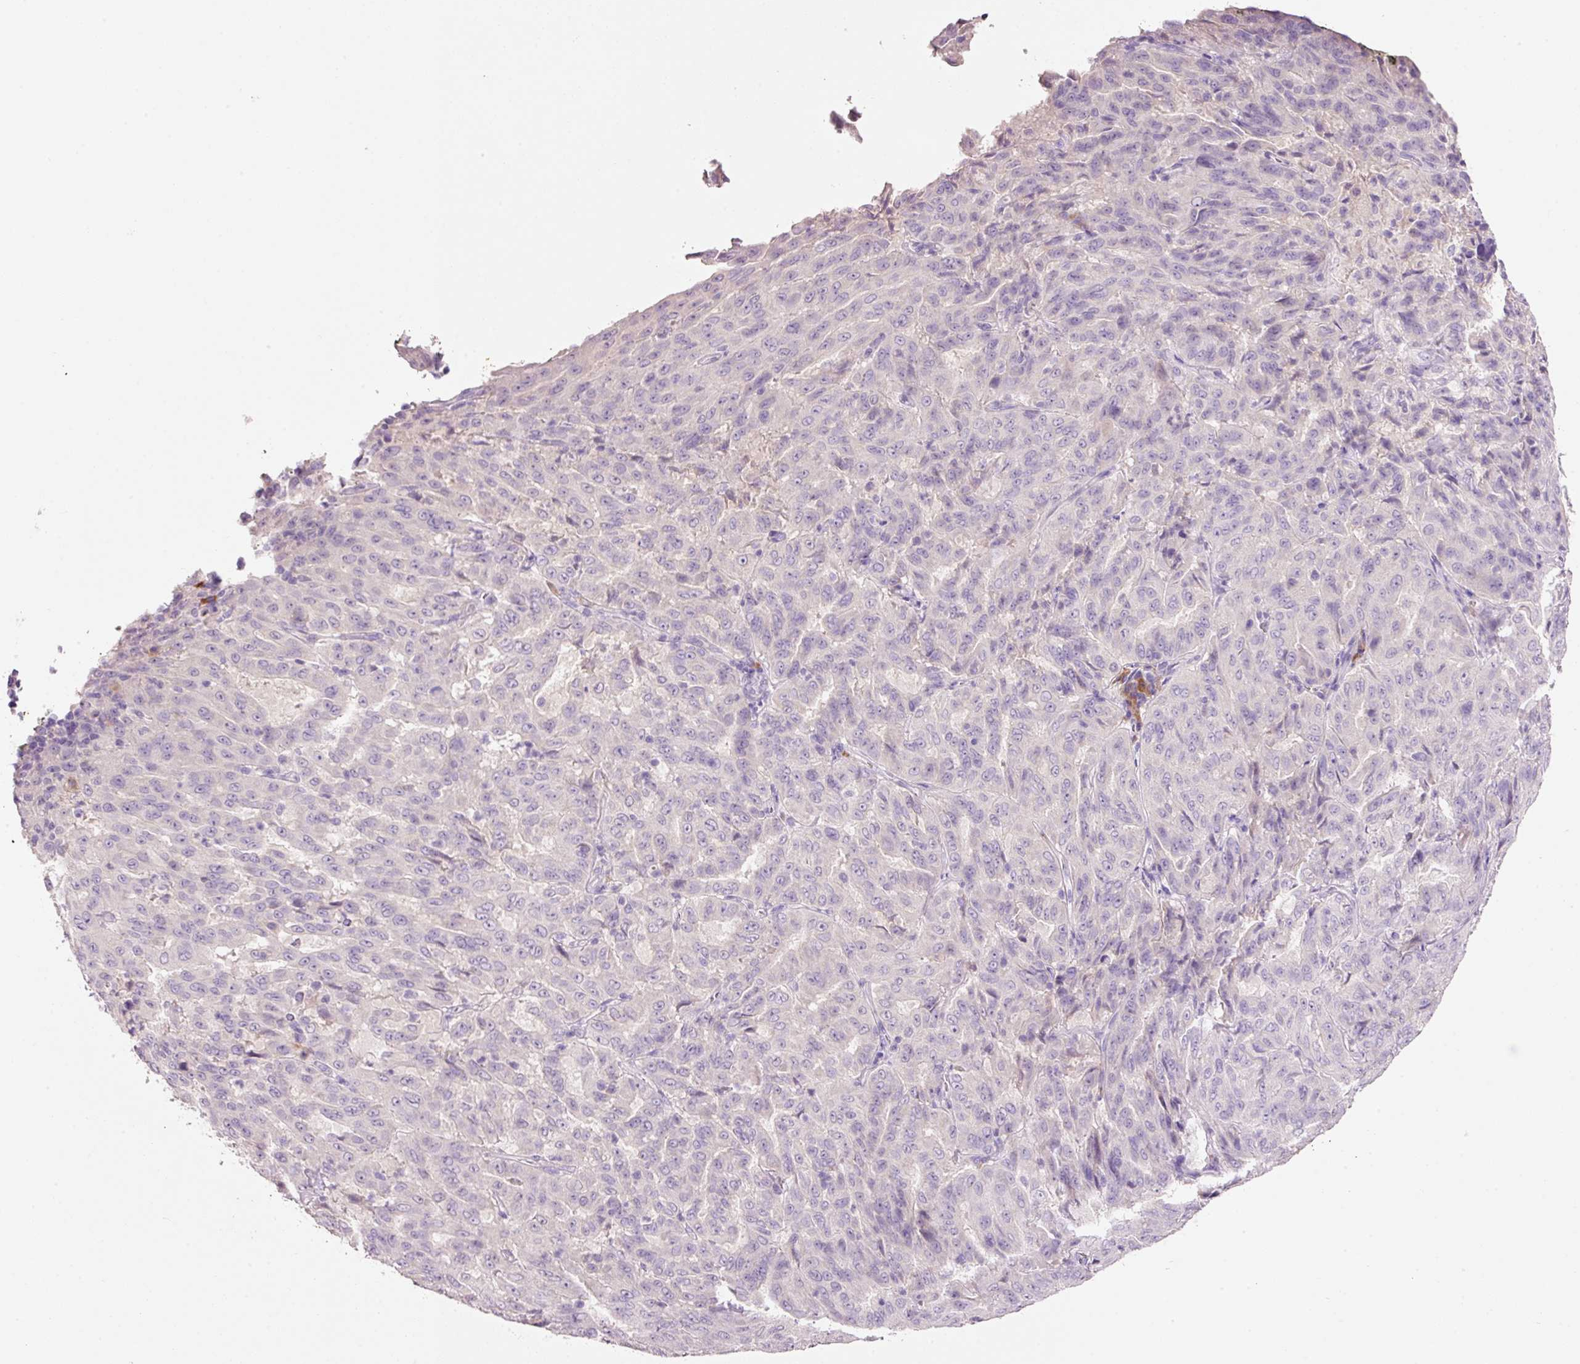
{"staining": {"intensity": "negative", "quantity": "none", "location": "none"}, "tissue": "pancreatic cancer", "cell_type": "Tumor cells", "image_type": "cancer", "snomed": [{"axis": "morphology", "description": "Adenocarcinoma, NOS"}, {"axis": "topography", "description": "Pancreas"}], "caption": "Immunohistochemistry (IHC) of pancreatic adenocarcinoma displays no staining in tumor cells.", "gene": "TENT5C", "patient": {"sex": "male", "age": 63}}